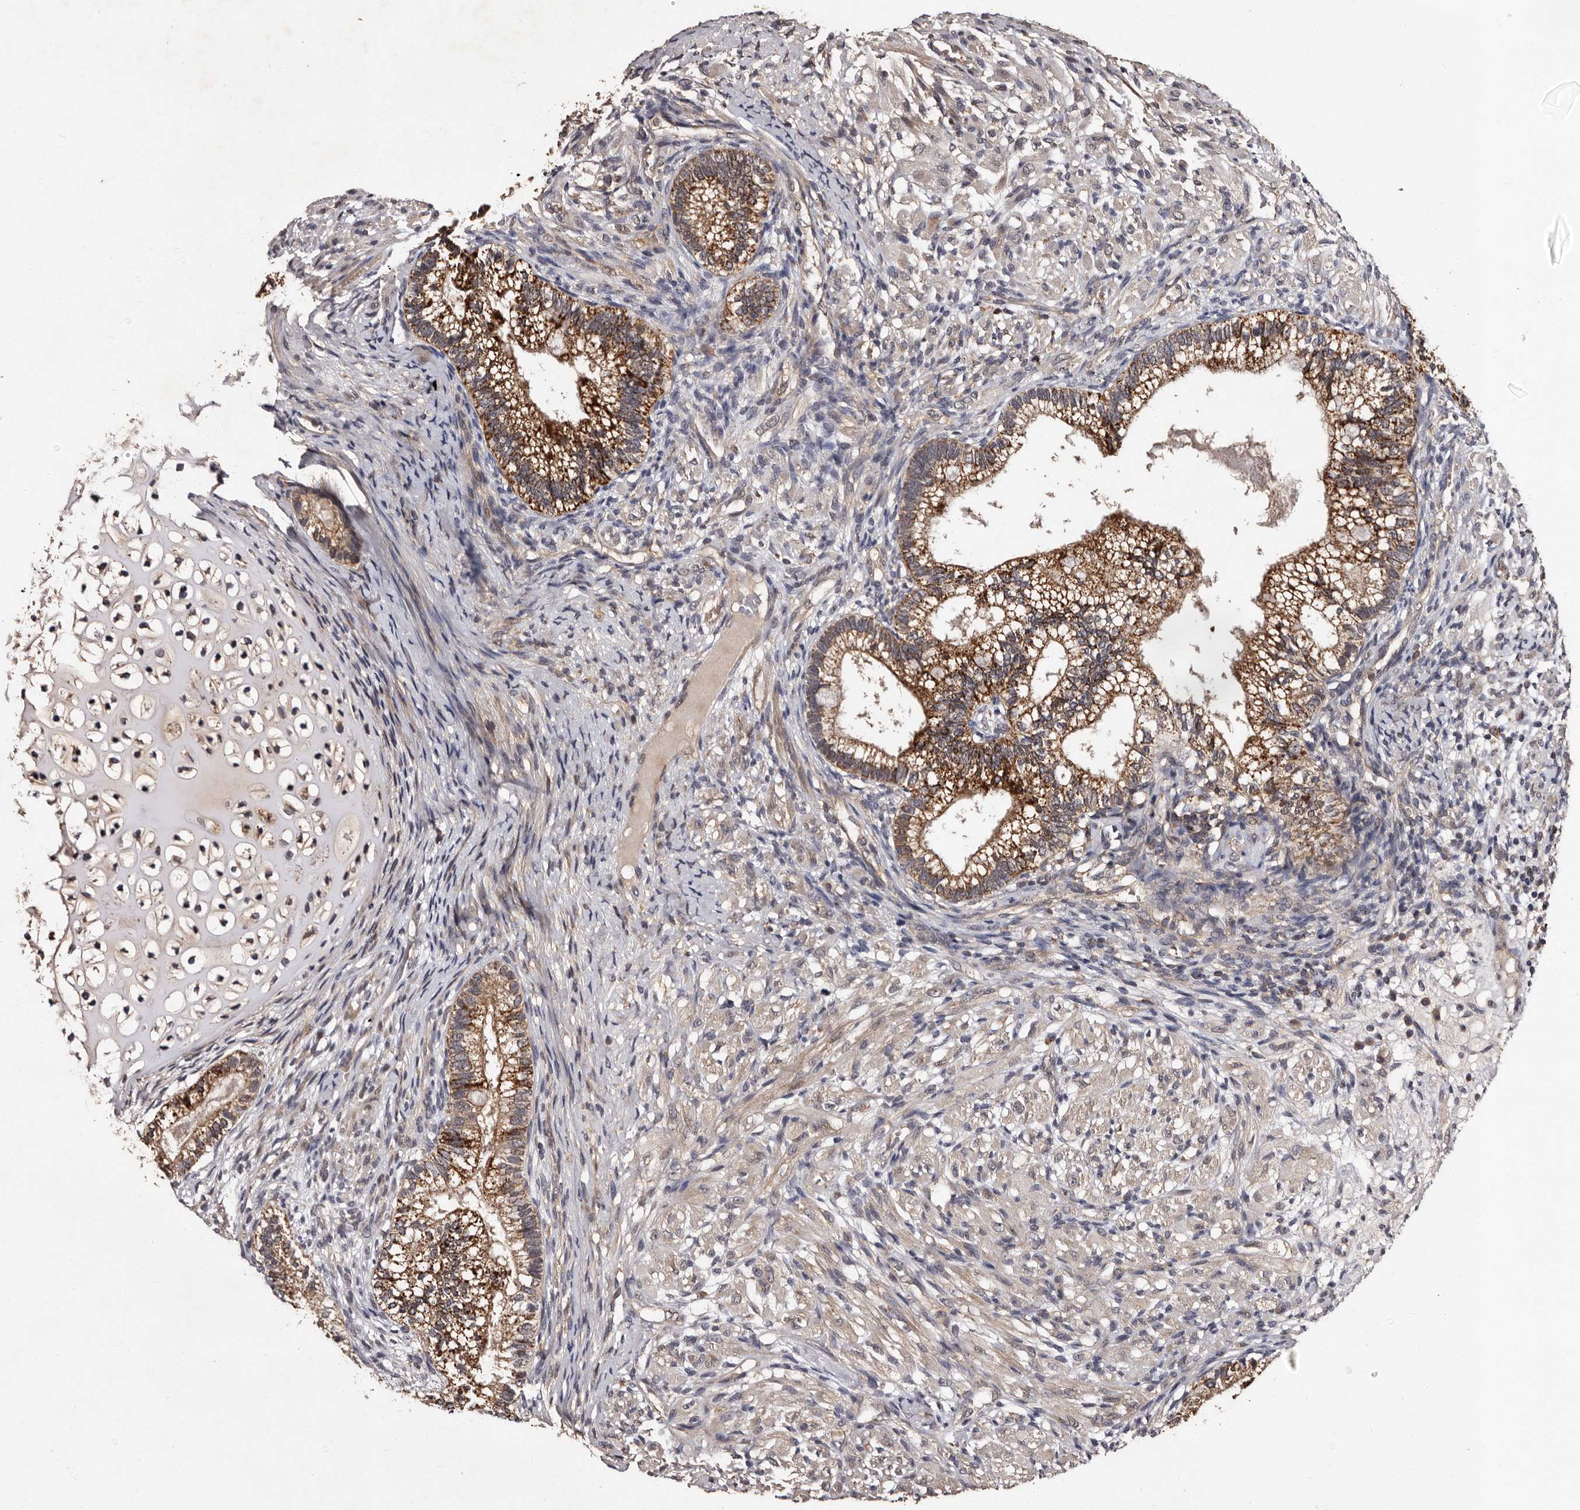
{"staining": {"intensity": "moderate", "quantity": ">75%", "location": "cytoplasmic/membranous"}, "tissue": "testis cancer", "cell_type": "Tumor cells", "image_type": "cancer", "snomed": [{"axis": "morphology", "description": "Seminoma, NOS"}, {"axis": "morphology", "description": "Carcinoma, Embryonal, NOS"}, {"axis": "topography", "description": "Testis"}], "caption": "Immunohistochemistry (IHC) micrograph of neoplastic tissue: testis cancer (embryonal carcinoma) stained using immunohistochemistry (IHC) demonstrates medium levels of moderate protein expression localized specifically in the cytoplasmic/membranous of tumor cells, appearing as a cytoplasmic/membranous brown color.", "gene": "MKRN3", "patient": {"sex": "male", "age": 28}}